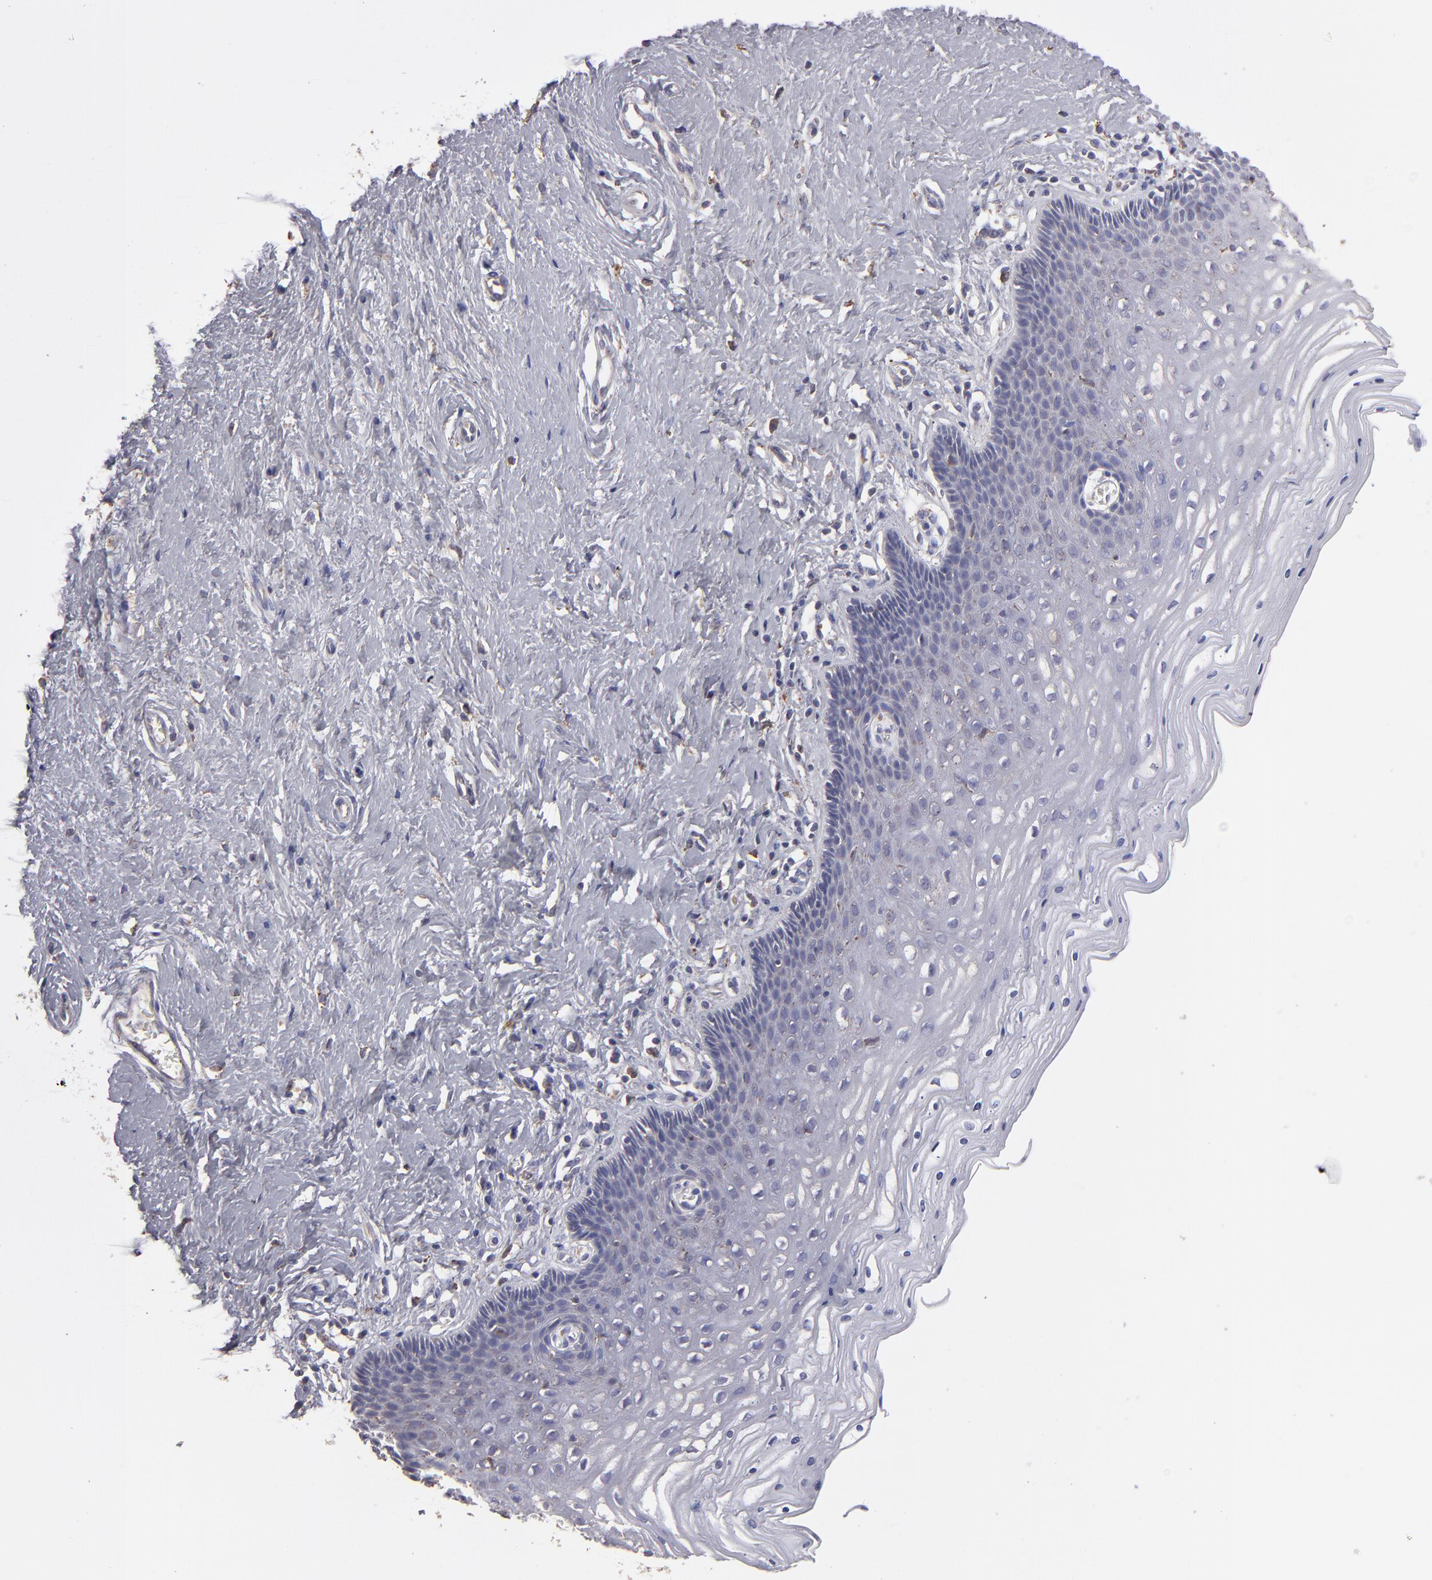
{"staining": {"intensity": "weak", "quantity": ">75%", "location": "cytoplasmic/membranous"}, "tissue": "cervix", "cell_type": "Glandular cells", "image_type": "normal", "snomed": [{"axis": "morphology", "description": "Normal tissue, NOS"}, {"axis": "topography", "description": "Cervix"}], "caption": "Immunohistochemistry (IHC) histopathology image of normal cervix: human cervix stained using immunohistochemistry (IHC) reveals low levels of weak protein expression localized specifically in the cytoplasmic/membranous of glandular cells, appearing as a cytoplasmic/membranous brown color.", "gene": "CALR", "patient": {"sex": "female", "age": 39}}